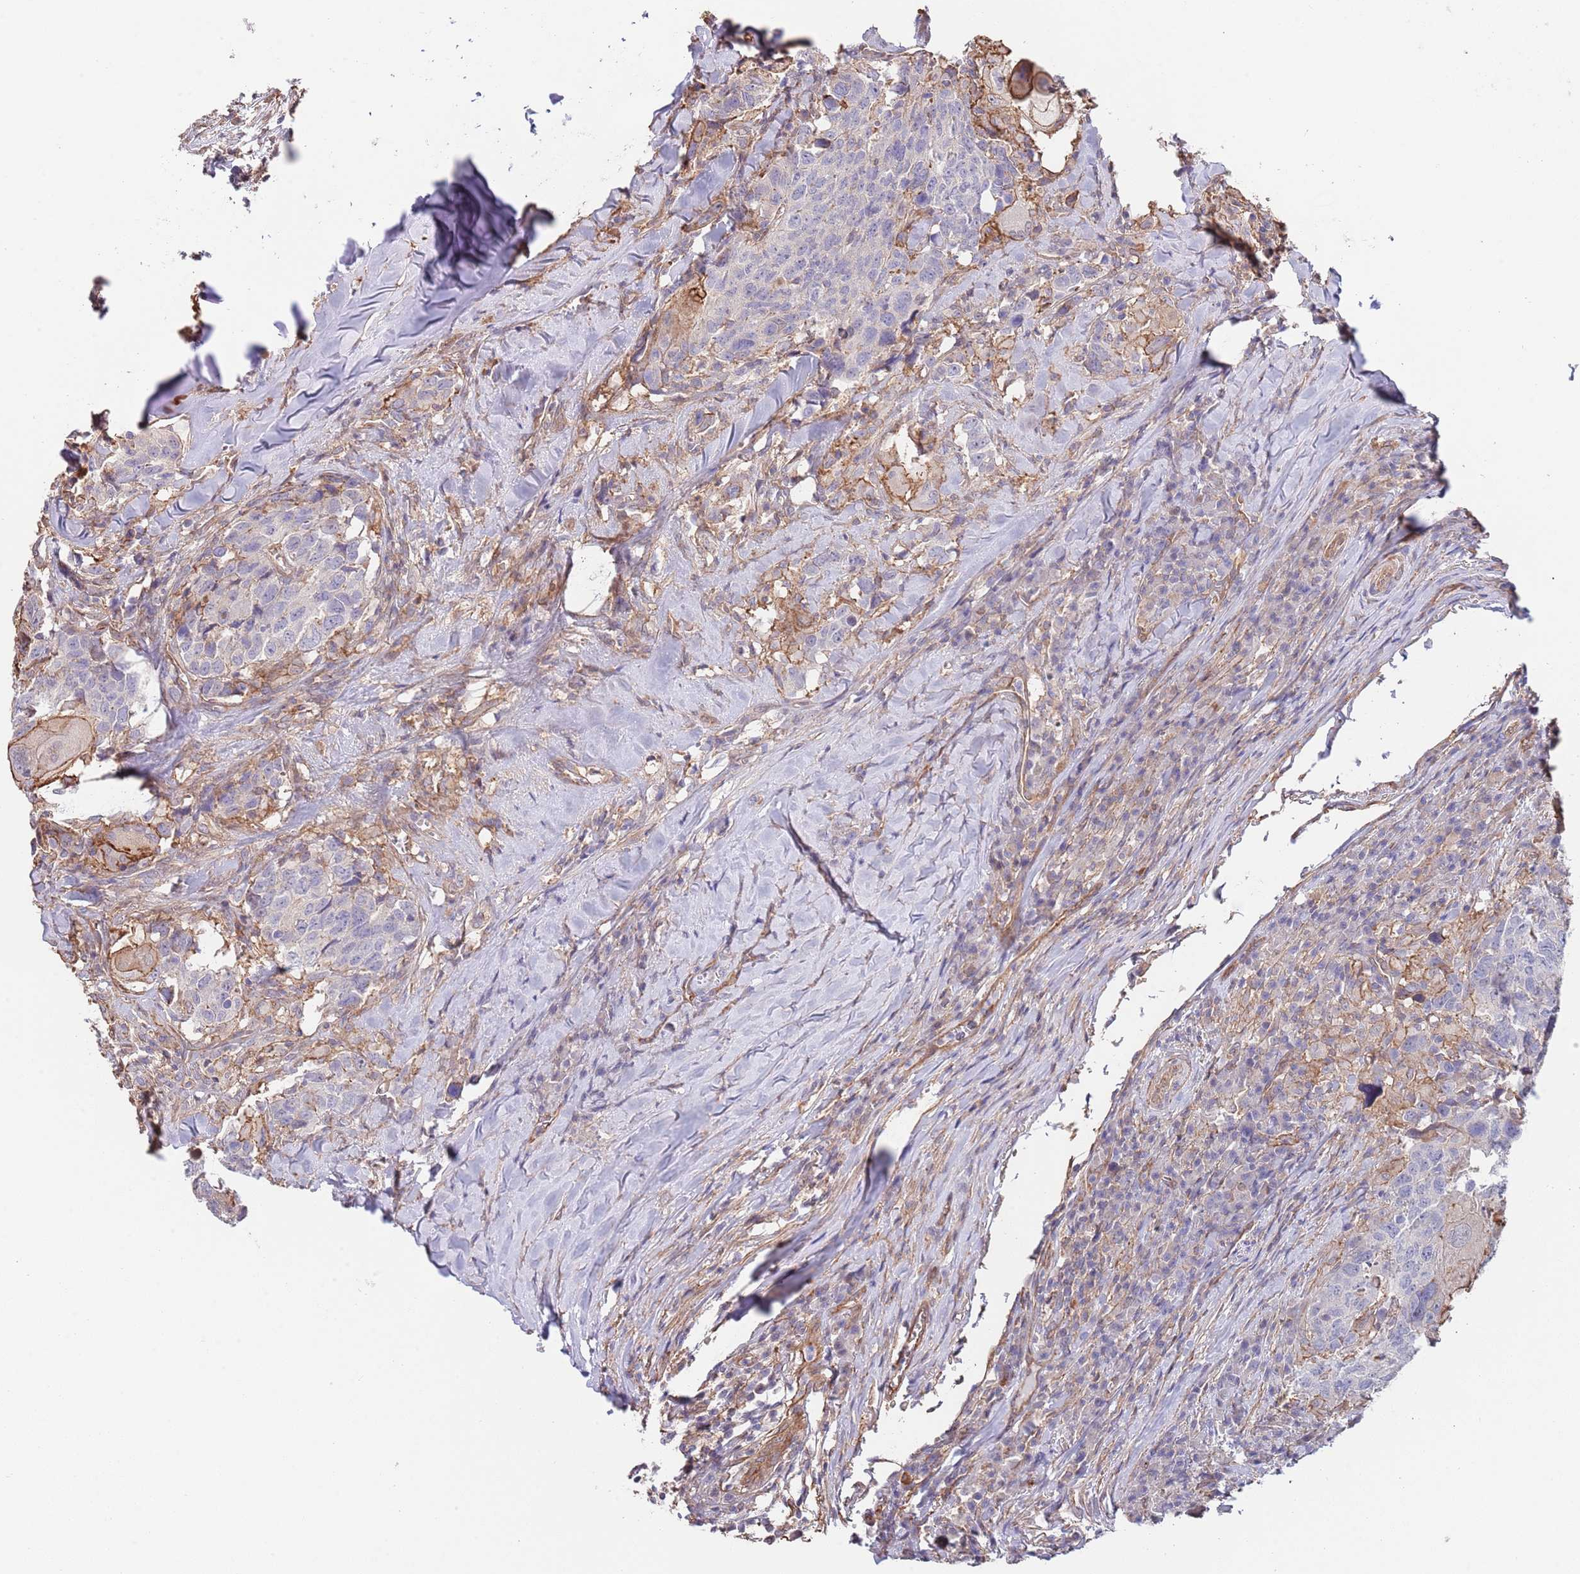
{"staining": {"intensity": "moderate", "quantity": "<25%", "location": "cytoplasmic/membranous"}, "tissue": "head and neck cancer", "cell_type": "Tumor cells", "image_type": "cancer", "snomed": [{"axis": "morphology", "description": "Normal tissue, NOS"}, {"axis": "morphology", "description": "Squamous cell carcinoma, NOS"}, {"axis": "topography", "description": "Skeletal muscle"}, {"axis": "topography", "description": "Vascular tissue"}, {"axis": "topography", "description": "Peripheral nerve tissue"}, {"axis": "topography", "description": "Head-Neck"}], "caption": "This histopathology image reveals IHC staining of head and neck cancer, with low moderate cytoplasmic/membranous staining in approximately <25% of tumor cells.", "gene": "BPNT1", "patient": {"sex": "male", "age": 66}}